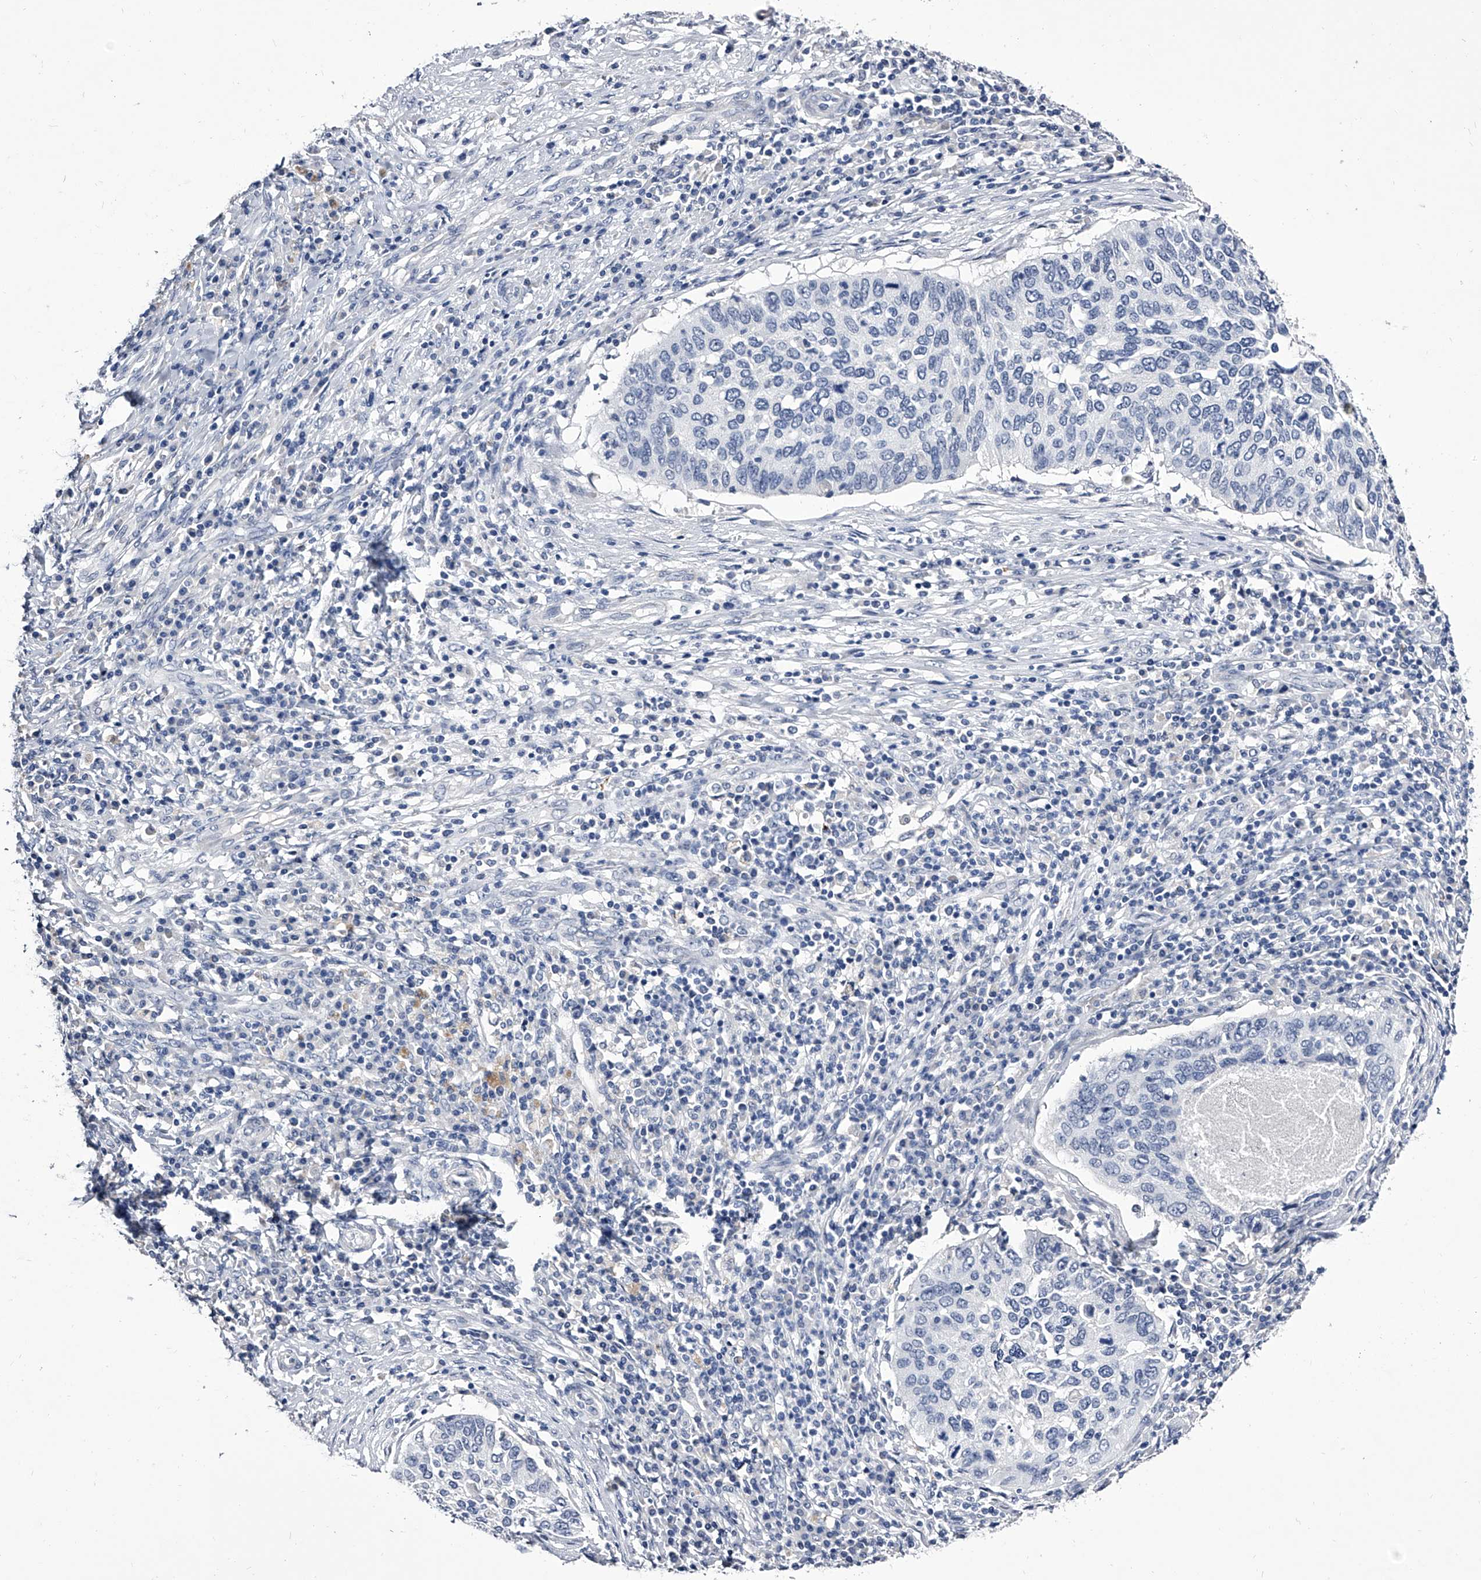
{"staining": {"intensity": "negative", "quantity": "none", "location": "none"}, "tissue": "cervical cancer", "cell_type": "Tumor cells", "image_type": "cancer", "snomed": [{"axis": "morphology", "description": "Squamous cell carcinoma, NOS"}, {"axis": "topography", "description": "Cervix"}], "caption": "A micrograph of human cervical cancer is negative for staining in tumor cells. (Brightfield microscopy of DAB immunohistochemistry at high magnification).", "gene": "CRISP2", "patient": {"sex": "female", "age": 38}}